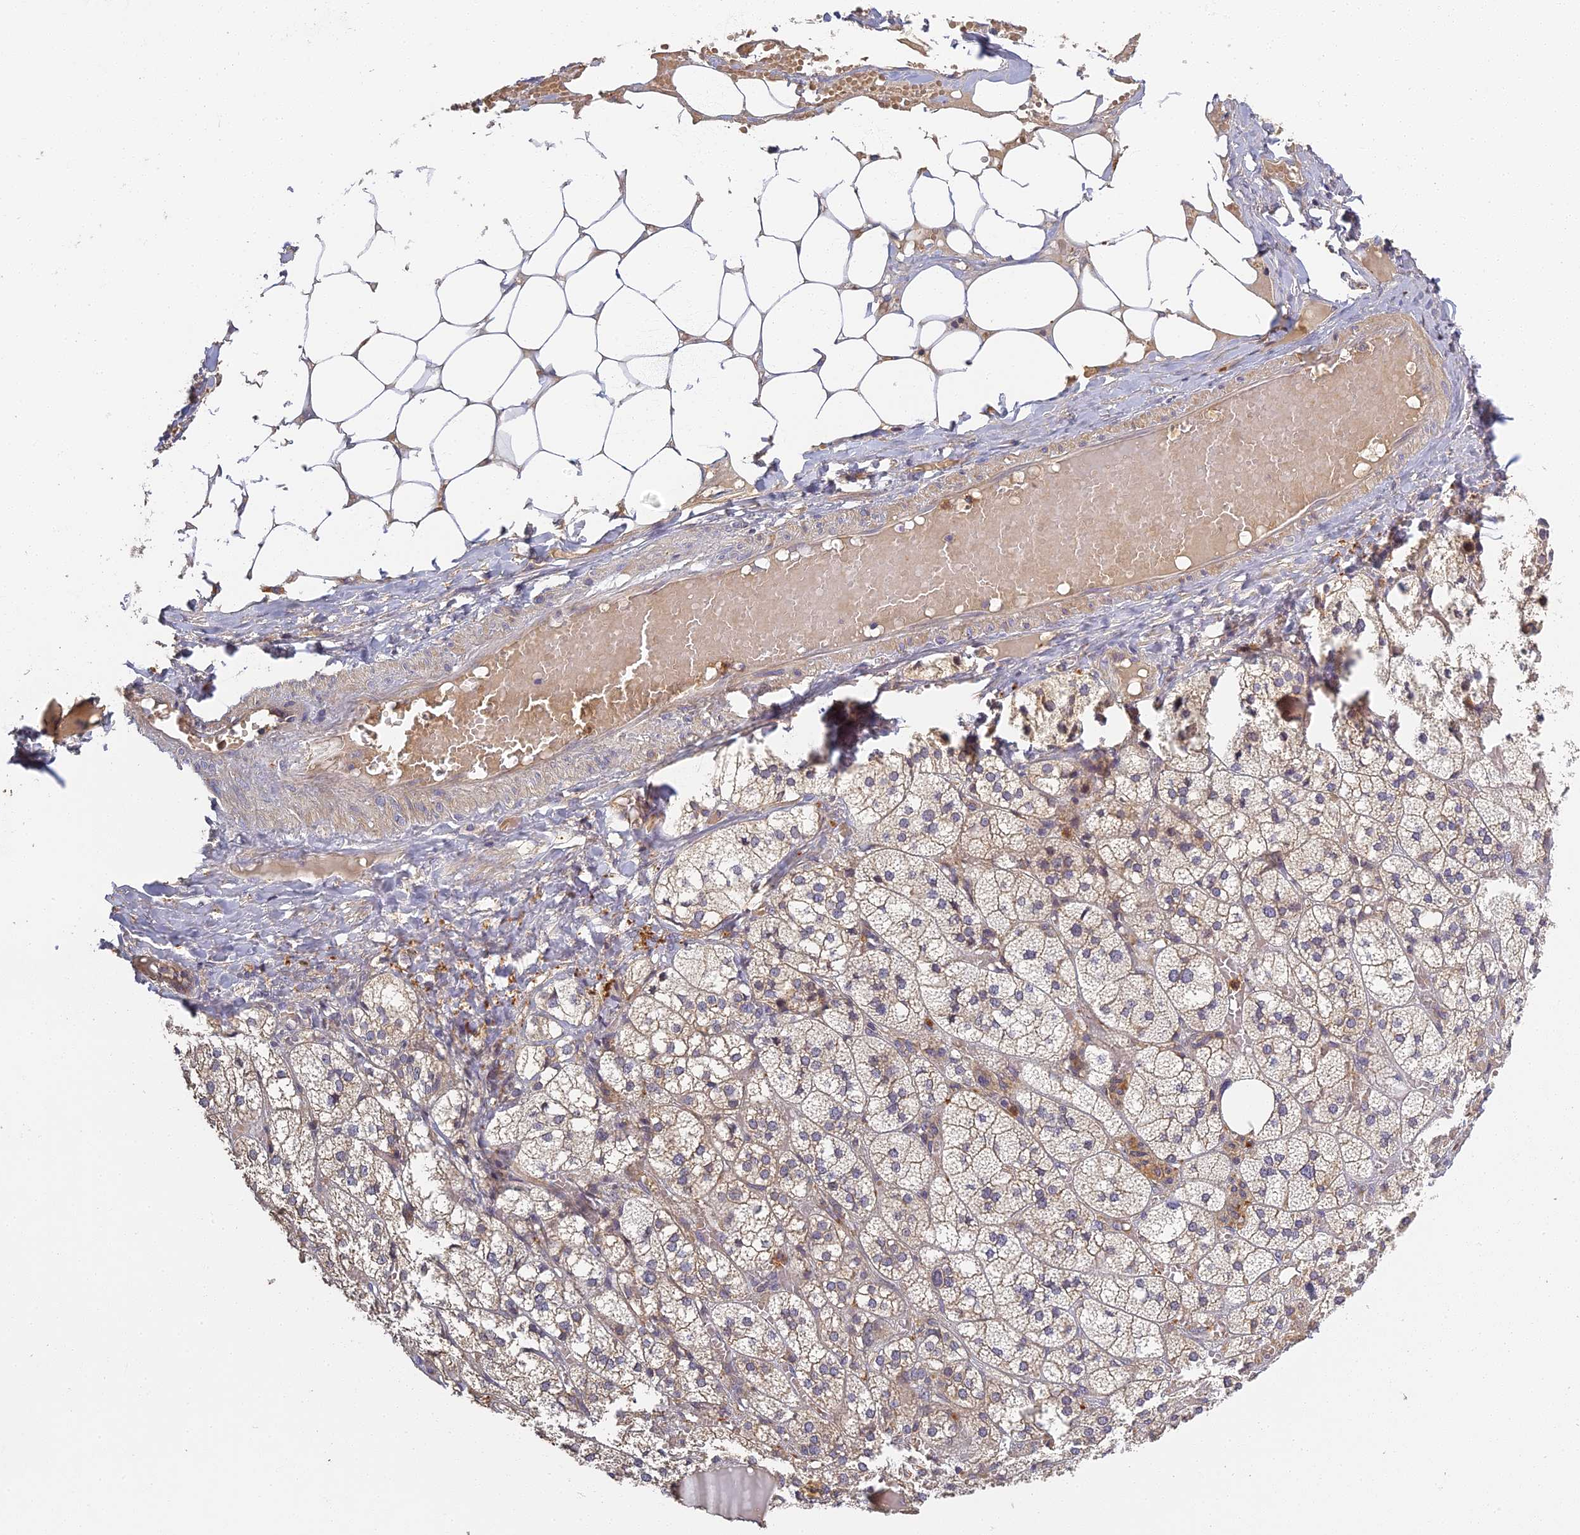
{"staining": {"intensity": "moderate", "quantity": "<25%", "location": "cytoplasmic/membranous,nuclear"}, "tissue": "adrenal gland", "cell_type": "Glandular cells", "image_type": "normal", "snomed": [{"axis": "morphology", "description": "Normal tissue, NOS"}, {"axis": "topography", "description": "Adrenal gland"}], "caption": "Adrenal gland stained with immunohistochemistry (IHC) displays moderate cytoplasmic/membranous,nuclear staining in about <25% of glandular cells. (brown staining indicates protein expression, while blue staining denotes nuclei).", "gene": "AP4E1", "patient": {"sex": "female", "age": 61}}